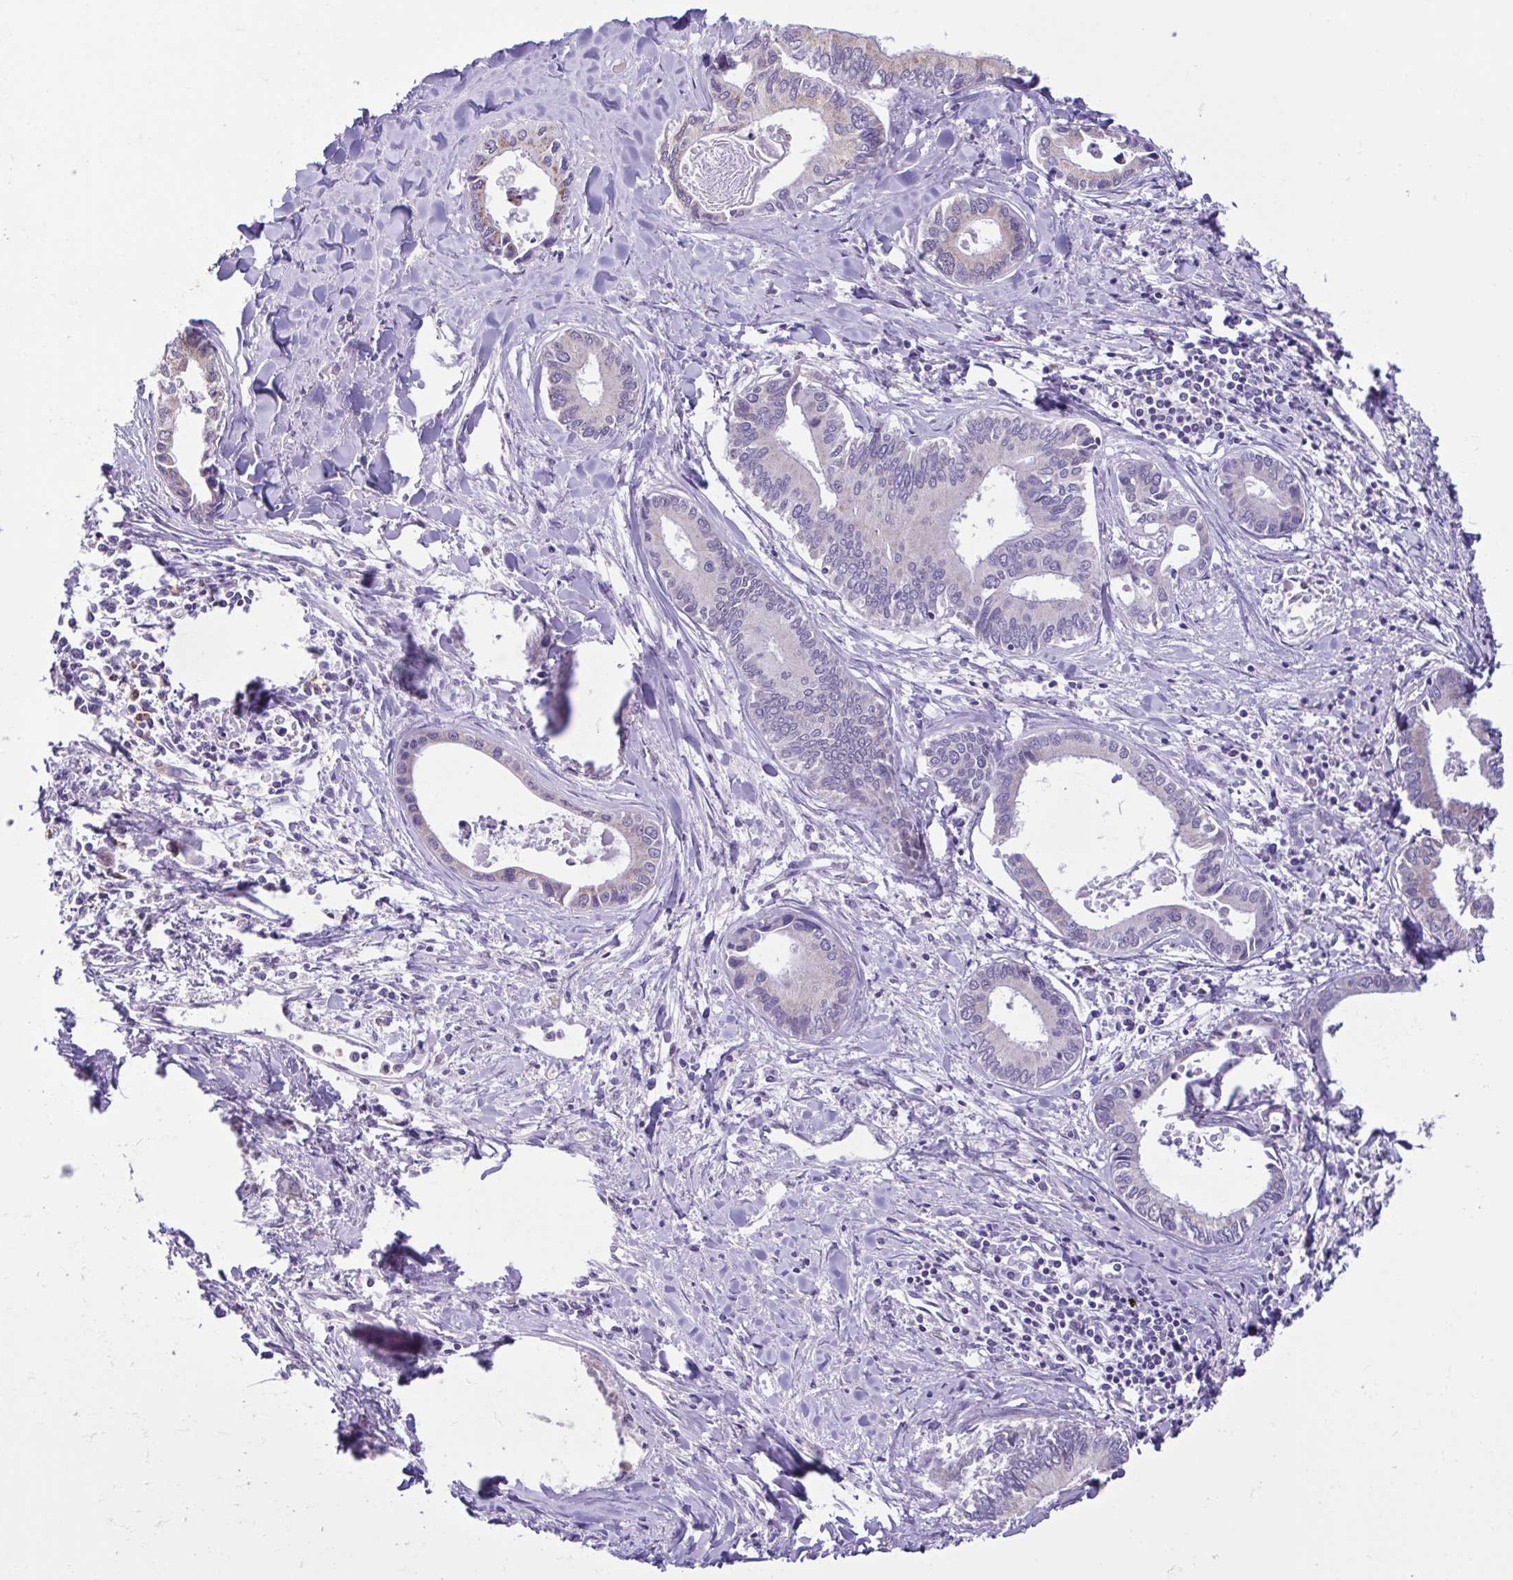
{"staining": {"intensity": "weak", "quantity": "<25%", "location": "cytoplasmic/membranous"}, "tissue": "liver cancer", "cell_type": "Tumor cells", "image_type": "cancer", "snomed": [{"axis": "morphology", "description": "Cholangiocarcinoma"}, {"axis": "topography", "description": "Liver"}], "caption": "Immunohistochemical staining of human cholangiocarcinoma (liver) displays no significant positivity in tumor cells. Brightfield microscopy of immunohistochemistry stained with DAB (3,3'-diaminobenzidine) (brown) and hematoxylin (blue), captured at high magnification.", "gene": "CBY2", "patient": {"sex": "male", "age": 66}}